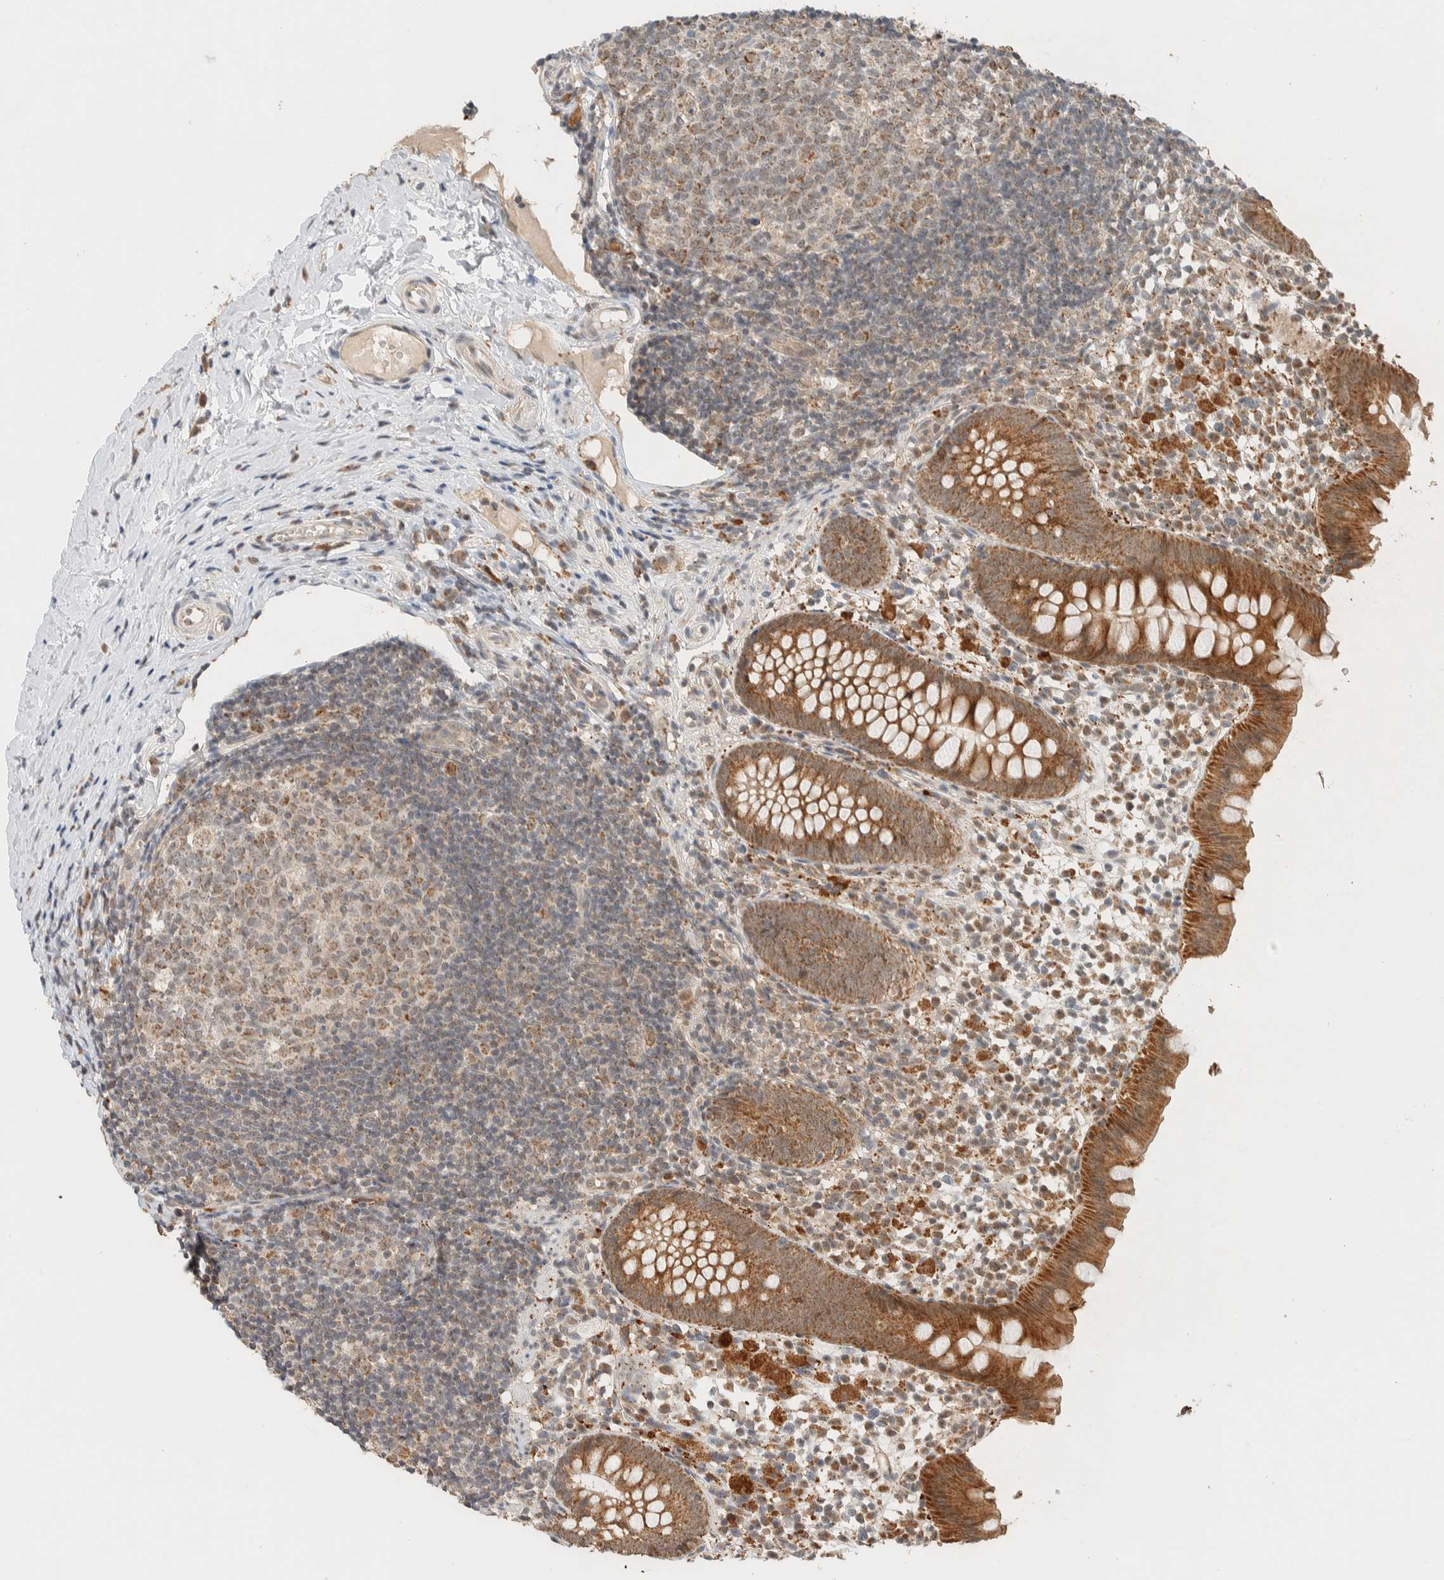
{"staining": {"intensity": "strong", "quantity": ">75%", "location": "cytoplasmic/membranous"}, "tissue": "appendix", "cell_type": "Glandular cells", "image_type": "normal", "snomed": [{"axis": "morphology", "description": "Normal tissue, NOS"}, {"axis": "topography", "description": "Appendix"}], "caption": "Appendix stained with immunohistochemistry (IHC) reveals strong cytoplasmic/membranous positivity in approximately >75% of glandular cells. The protein of interest is stained brown, and the nuclei are stained in blue (DAB (3,3'-diaminobenzidine) IHC with brightfield microscopy, high magnification).", "gene": "MRPL41", "patient": {"sex": "female", "age": 20}}